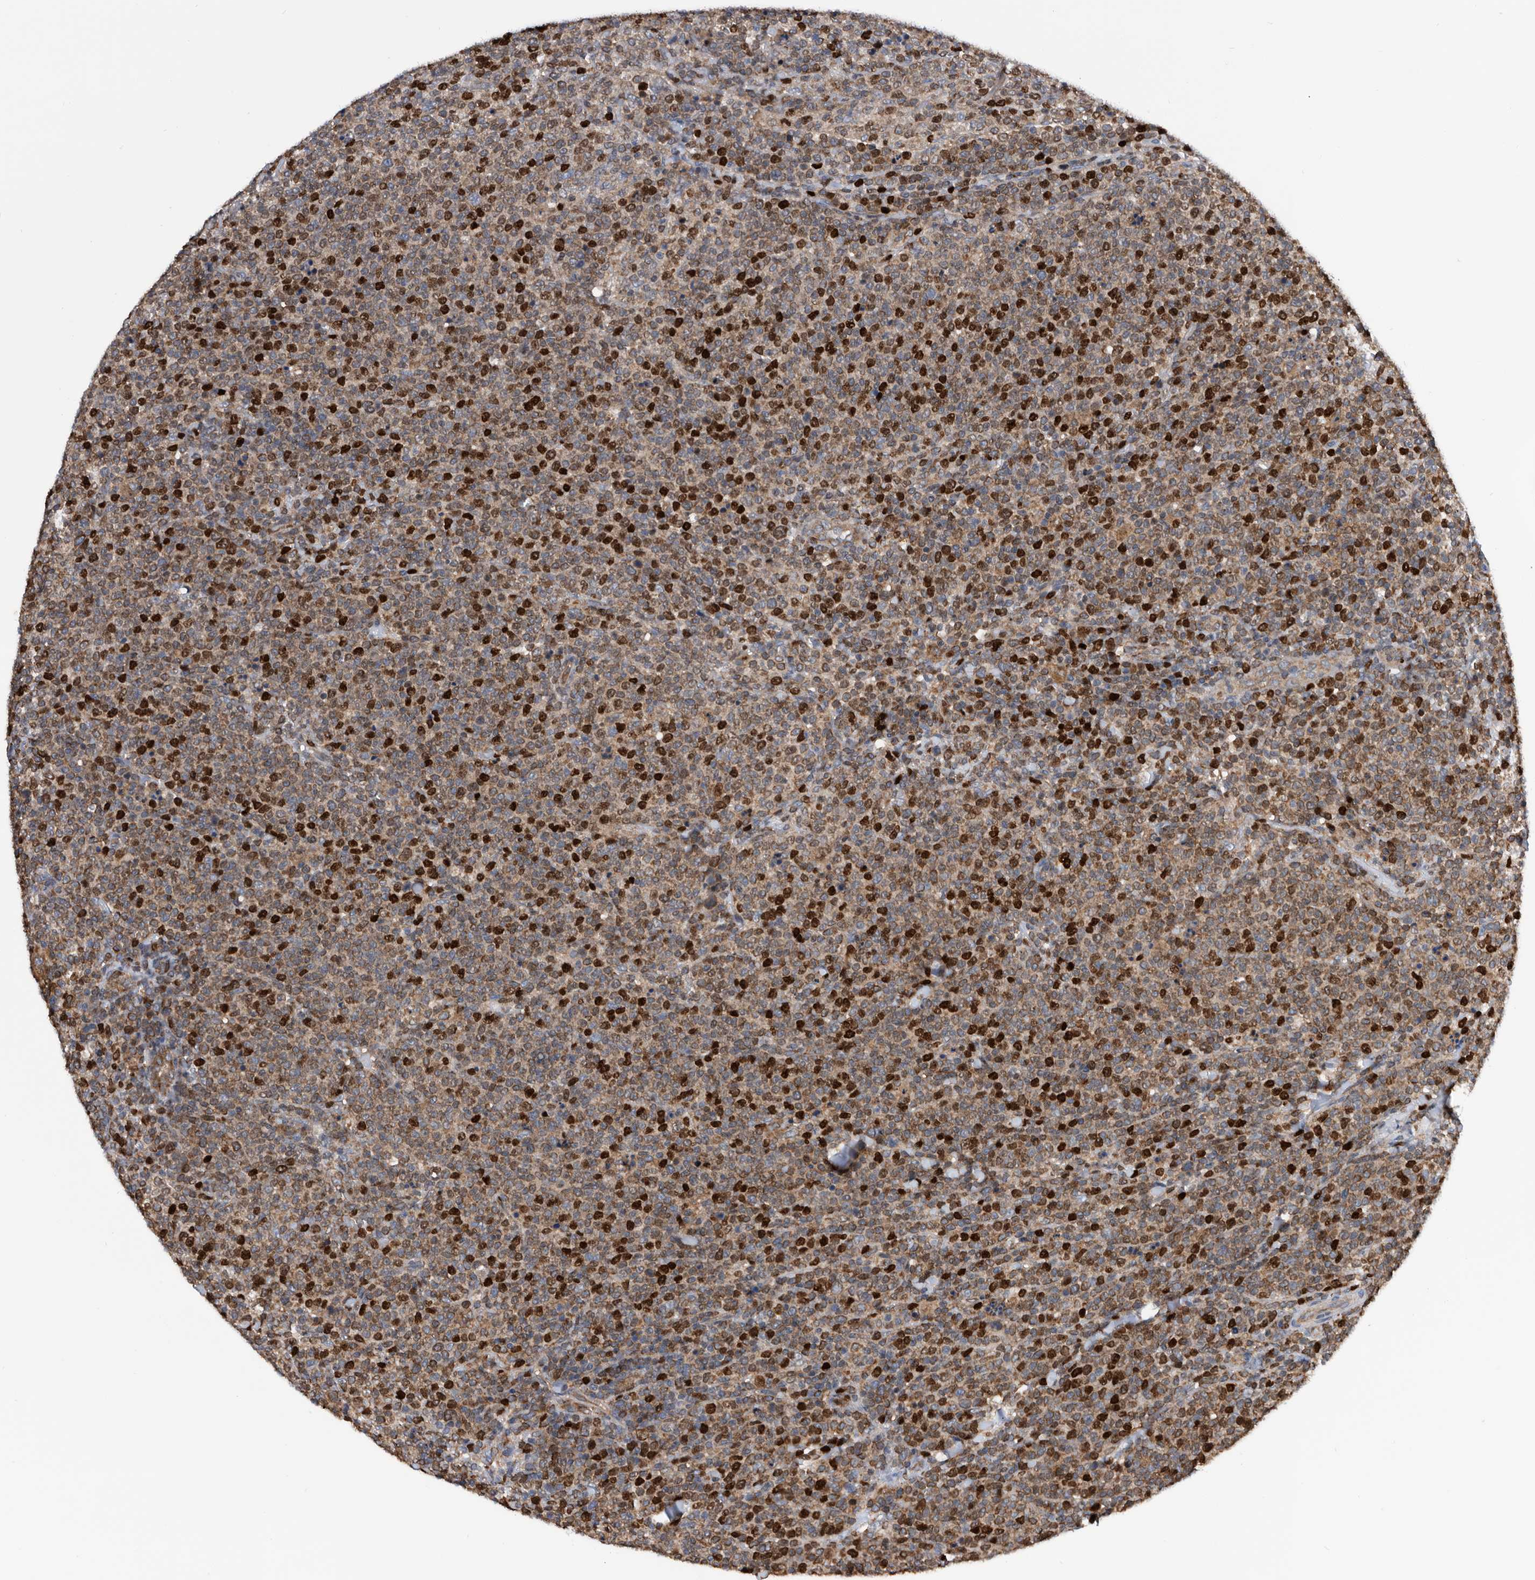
{"staining": {"intensity": "strong", "quantity": ">75%", "location": "cytoplasmic/membranous,nuclear"}, "tissue": "lymphoma", "cell_type": "Tumor cells", "image_type": "cancer", "snomed": [{"axis": "morphology", "description": "Malignant lymphoma, non-Hodgkin's type, High grade"}, {"axis": "topography", "description": "Lymph node"}], "caption": "This image reveals lymphoma stained with immunohistochemistry to label a protein in brown. The cytoplasmic/membranous and nuclear of tumor cells show strong positivity for the protein. Nuclei are counter-stained blue.", "gene": "ATAD2", "patient": {"sex": "male", "age": 61}}